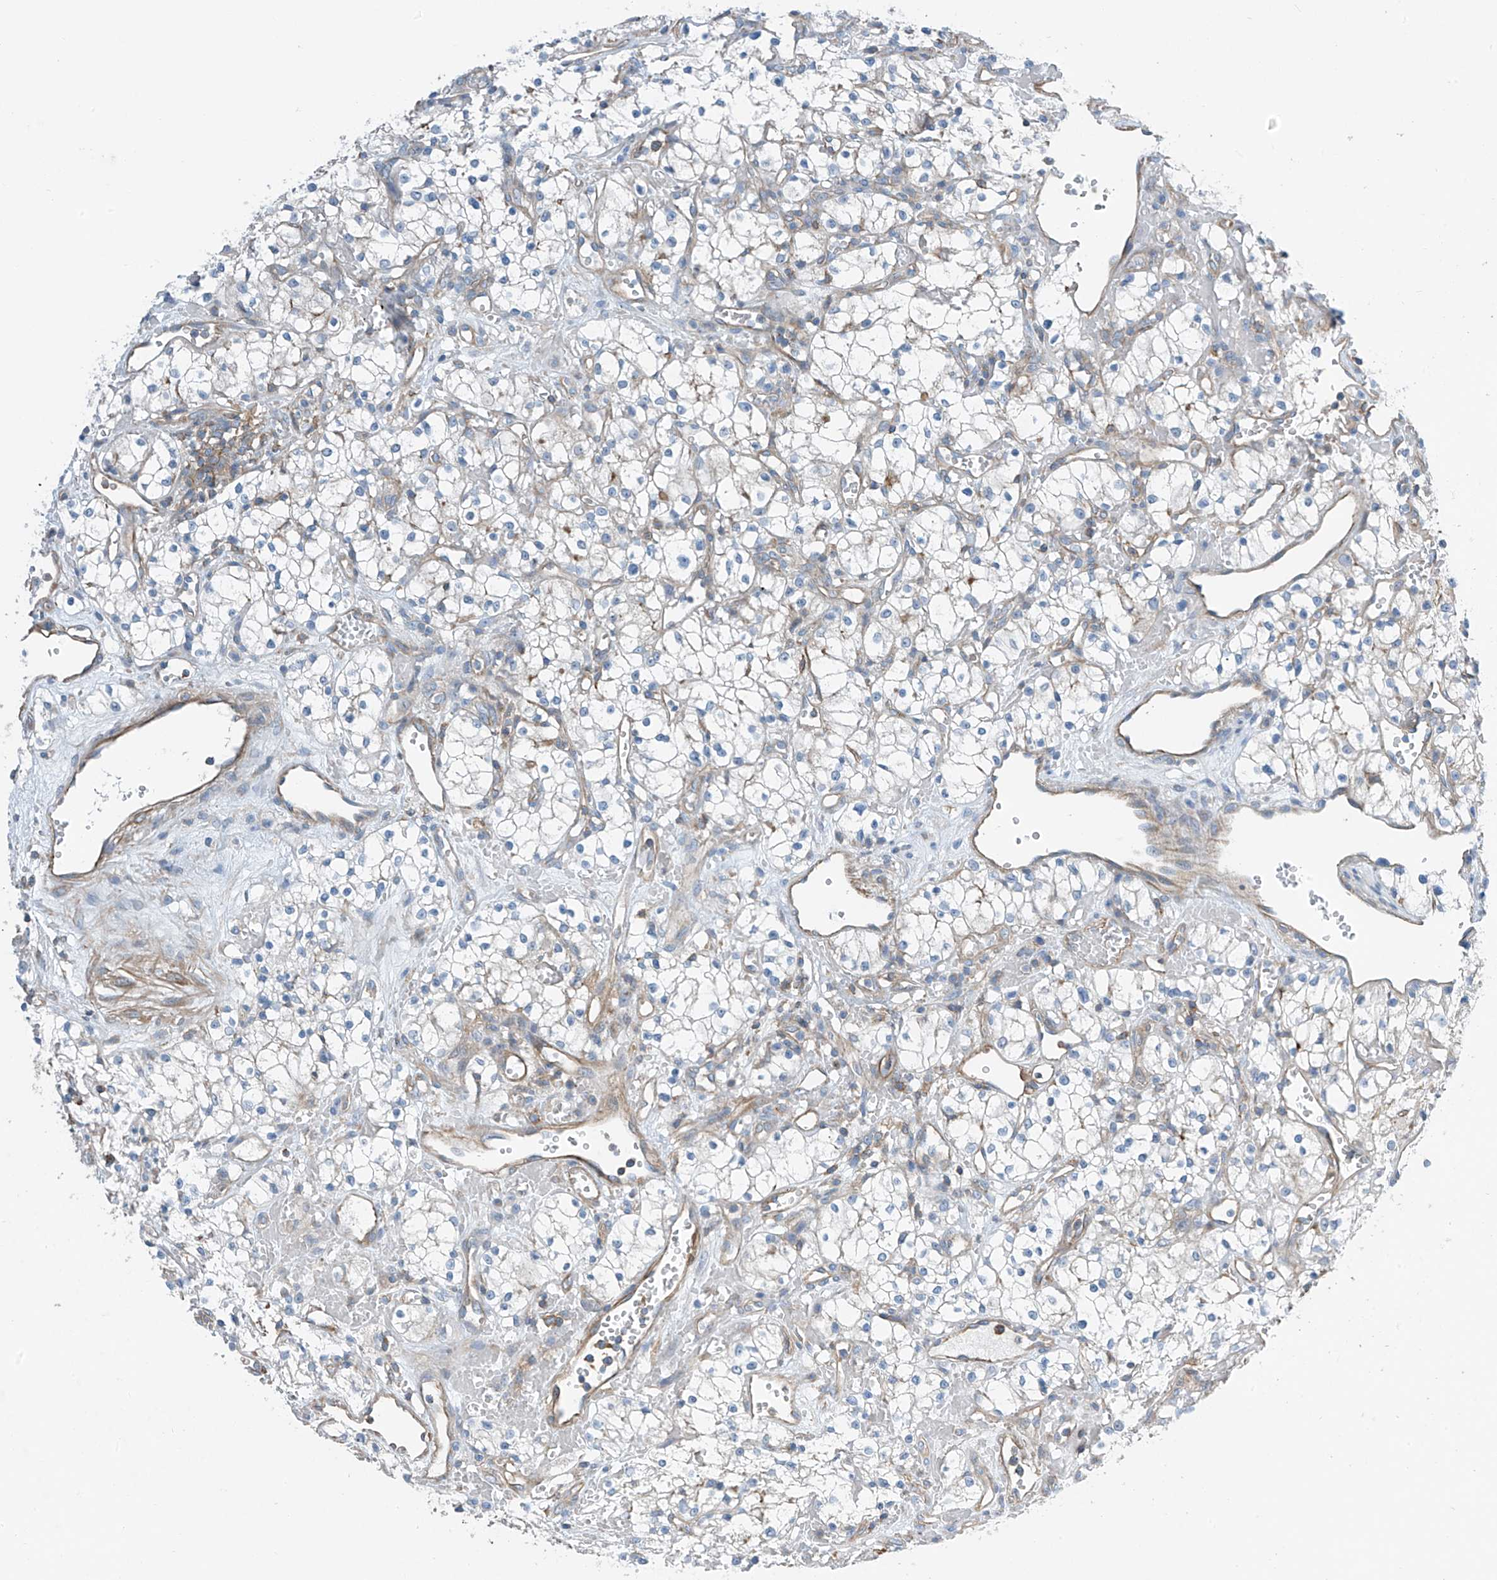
{"staining": {"intensity": "negative", "quantity": "none", "location": "none"}, "tissue": "renal cancer", "cell_type": "Tumor cells", "image_type": "cancer", "snomed": [{"axis": "morphology", "description": "Adenocarcinoma, NOS"}, {"axis": "topography", "description": "Kidney"}], "caption": "An immunohistochemistry histopathology image of adenocarcinoma (renal) is shown. There is no staining in tumor cells of adenocarcinoma (renal).", "gene": "SLC1A5", "patient": {"sex": "male", "age": 59}}